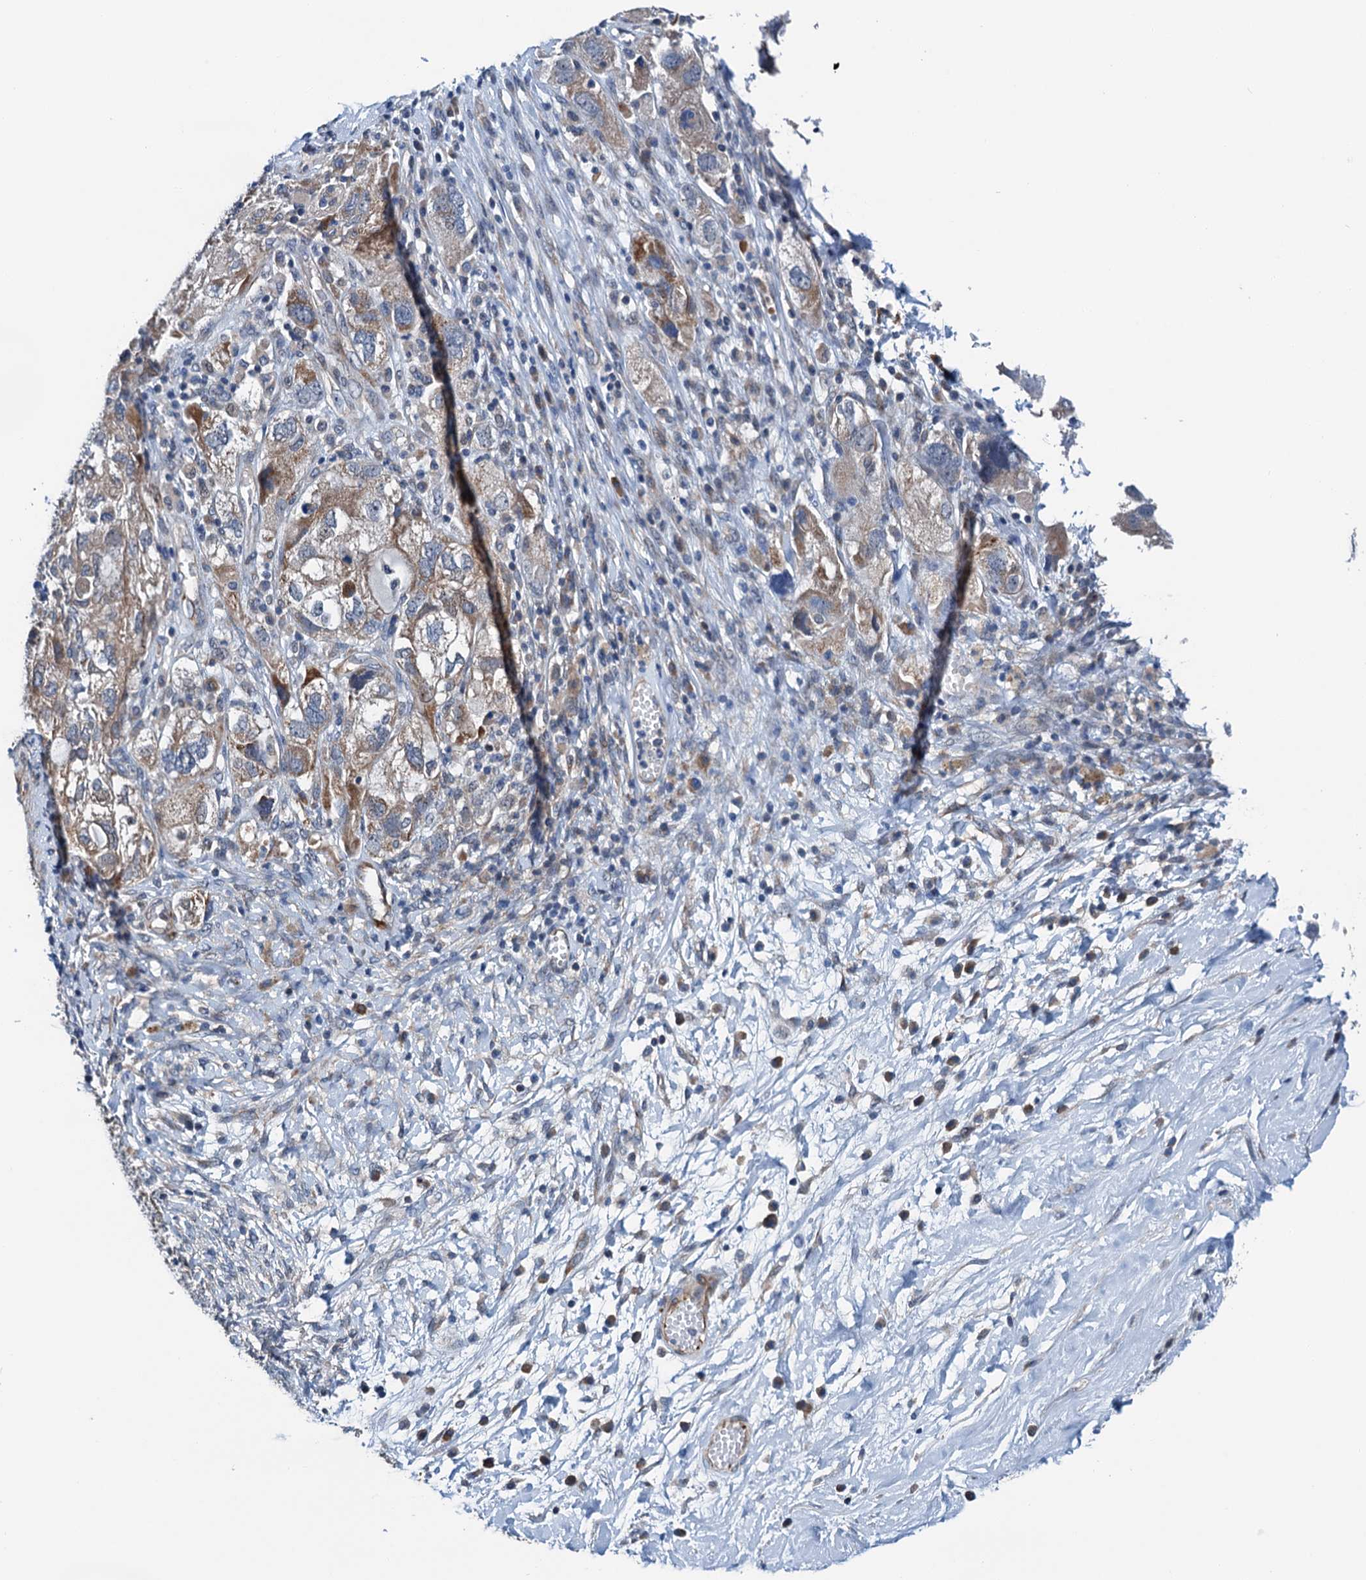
{"staining": {"intensity": "moderate", "quantity": ">75%", "location": "cytoplasmic/membranous"}, "tissue": "ovarian cancer", "cell_type": "Tumor cells", "image_type": "cancer", "snomed": [{"axis": "morphology", "description": "Carcinoma, NOS"}, {"axis": "morphology", "description": "Cystadenocarcinoma, serous, NOS"}, {"axis": "topography", "description": "Ovary"}], "caption": "Moderate cytoplasmic/membranous protein expression is identified in about >75% of tumor cells in ovarian cancer (serous cystadenocarcinoma).", "gene": "ELAC1", "patient": {"sex": "female", "age": 69}}